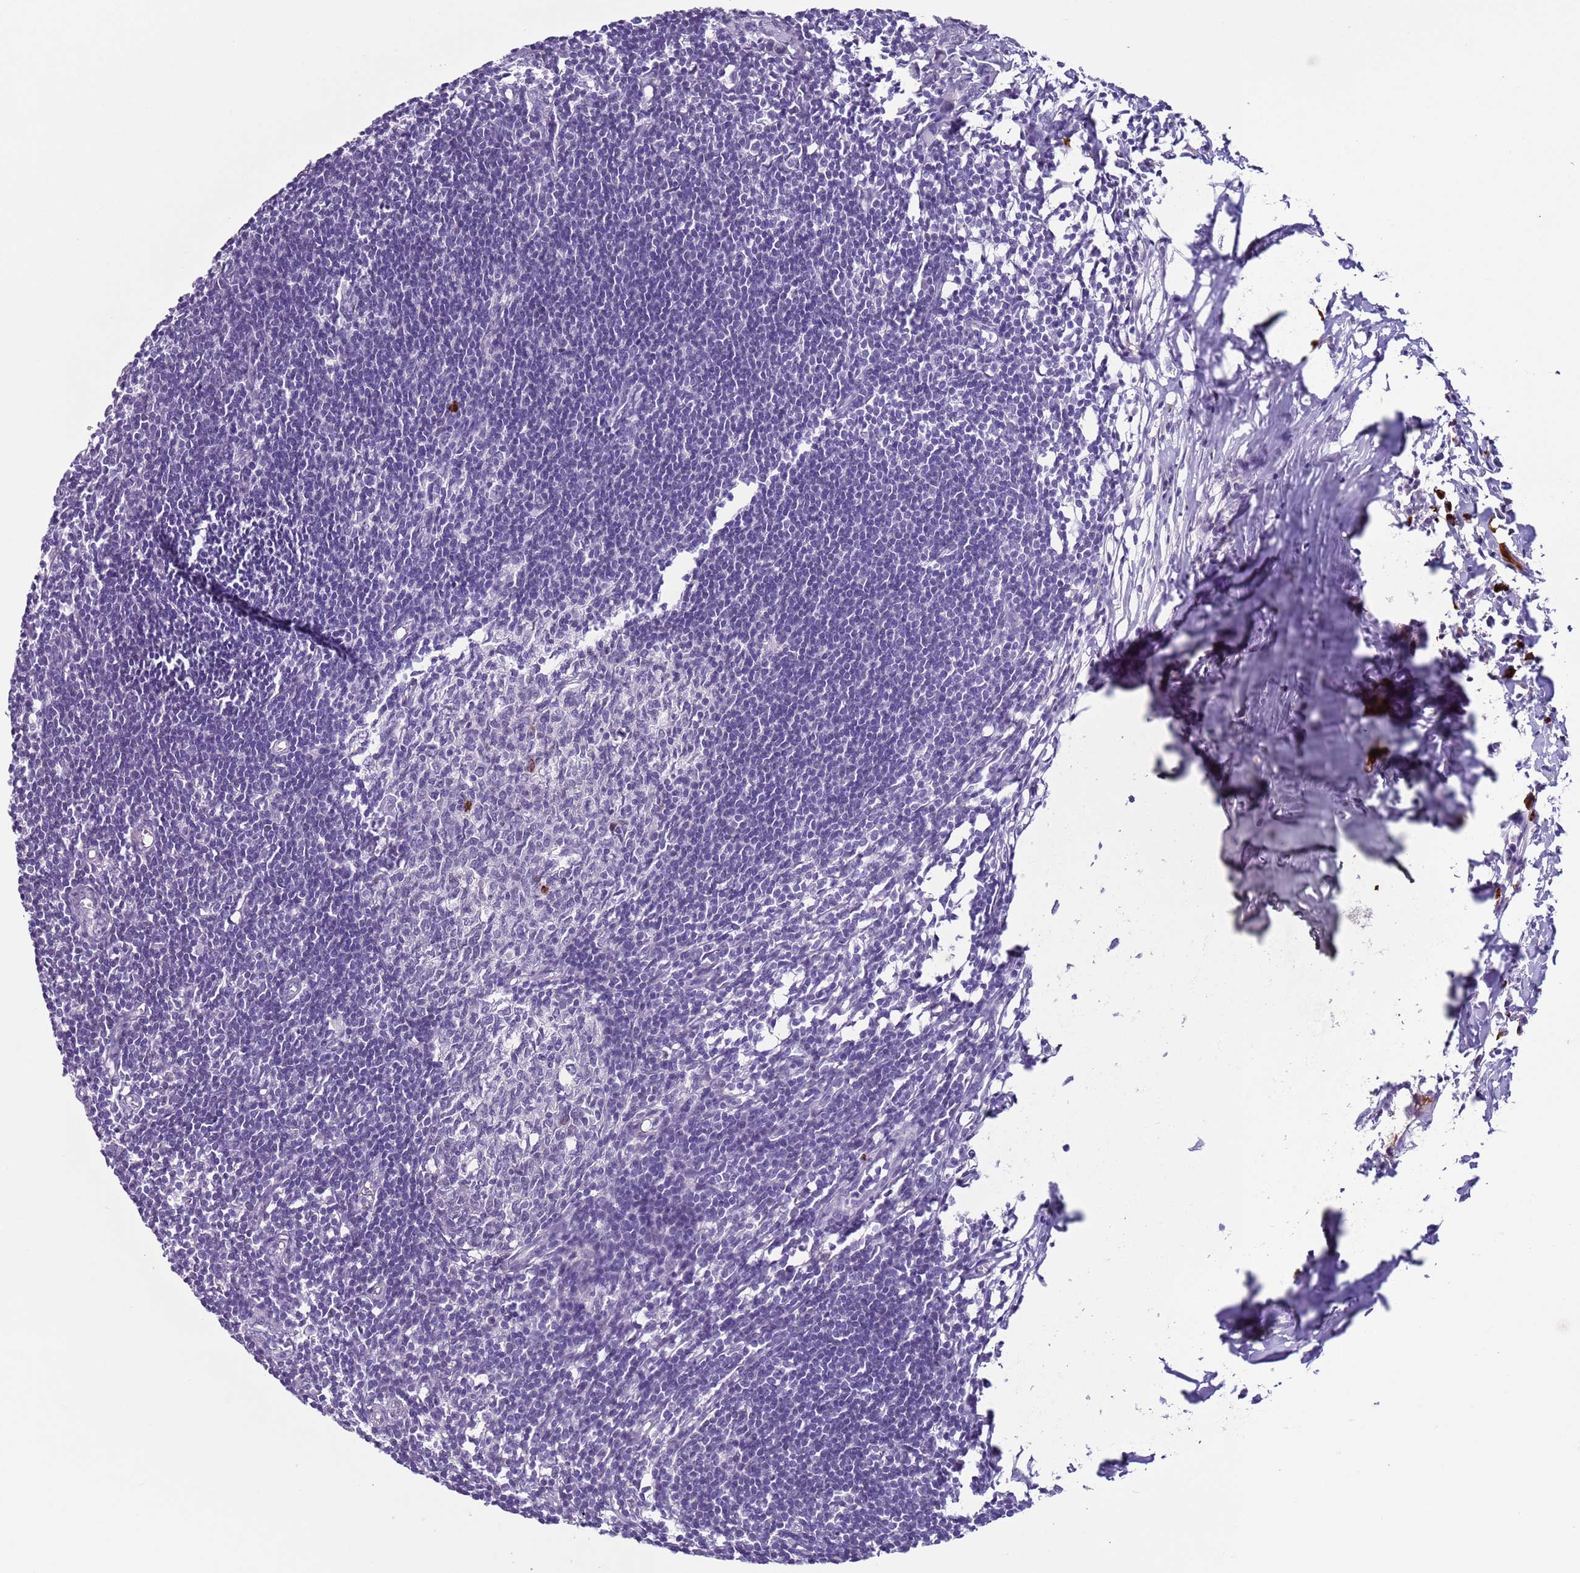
{"staining": {"intensity": "negative", "quantity": "none", "location": "none"}, "tissue": "lymph node", "cell_type": "Germinal center cells", "image_type": "normal", "snomed": [{"axis": "morphology", "description": "Normal tissue, NOS"}, {"axis": "morphology", "description": "Malignant melanoma, Metastatic site"}, {"axis": "topography", "description": "Lymph node"}], "caption": "A high-resolution micrograph shows immunohistochemistry staining of benign lymph node, which shows no significant positivity in germinal center cells.", "gene": "NPAP1", "patient": {"sex": "male", "age": 41}}